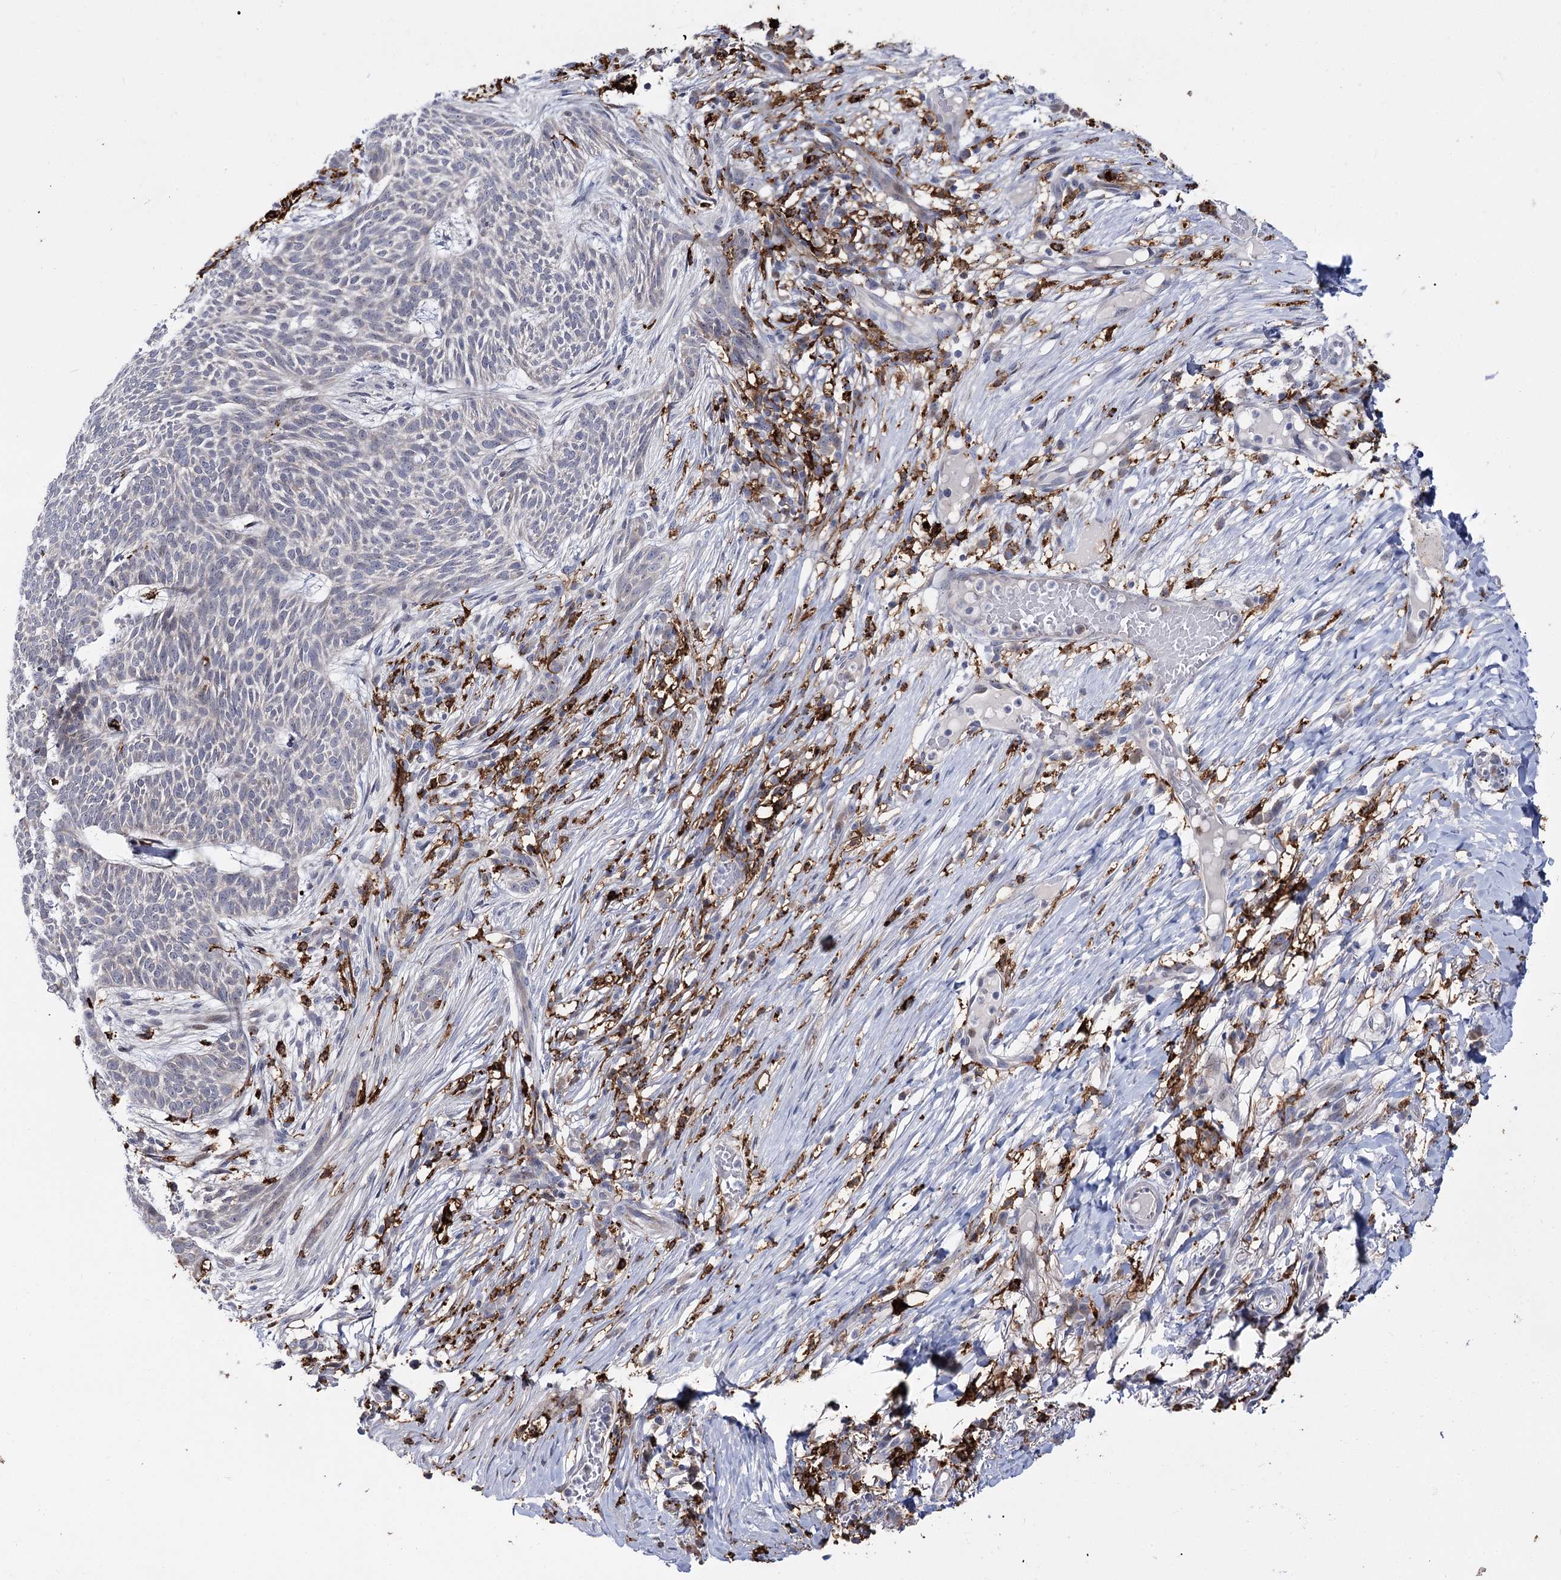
{"staining": {"intensity": "negative", "quantity": "none", "location": "none"}, "tissue": "skin cancer", "cell_type": "Tumor cells", "image_type": "cancer", "snomed": [{"axis": "morphology", "description": "Normal tissue, NOS"}, {"axis": "morphology", "description": "Basal cell carcinoma"}, {"axis": "topography", "description": "Skin"}], "caption": "A high-resolution histopathology image shows IHC staining of skin basal cell carcinoma, which demonstrates no significant expression in tumor cells. (Stains: DAB immunohistochemistry (IHC) with hematoxylin counter stain, Microscopy: brightfield microscopy at high magnification).", "gene": "PIWIL4", "patient": {"sex": "male", "age": 64}}